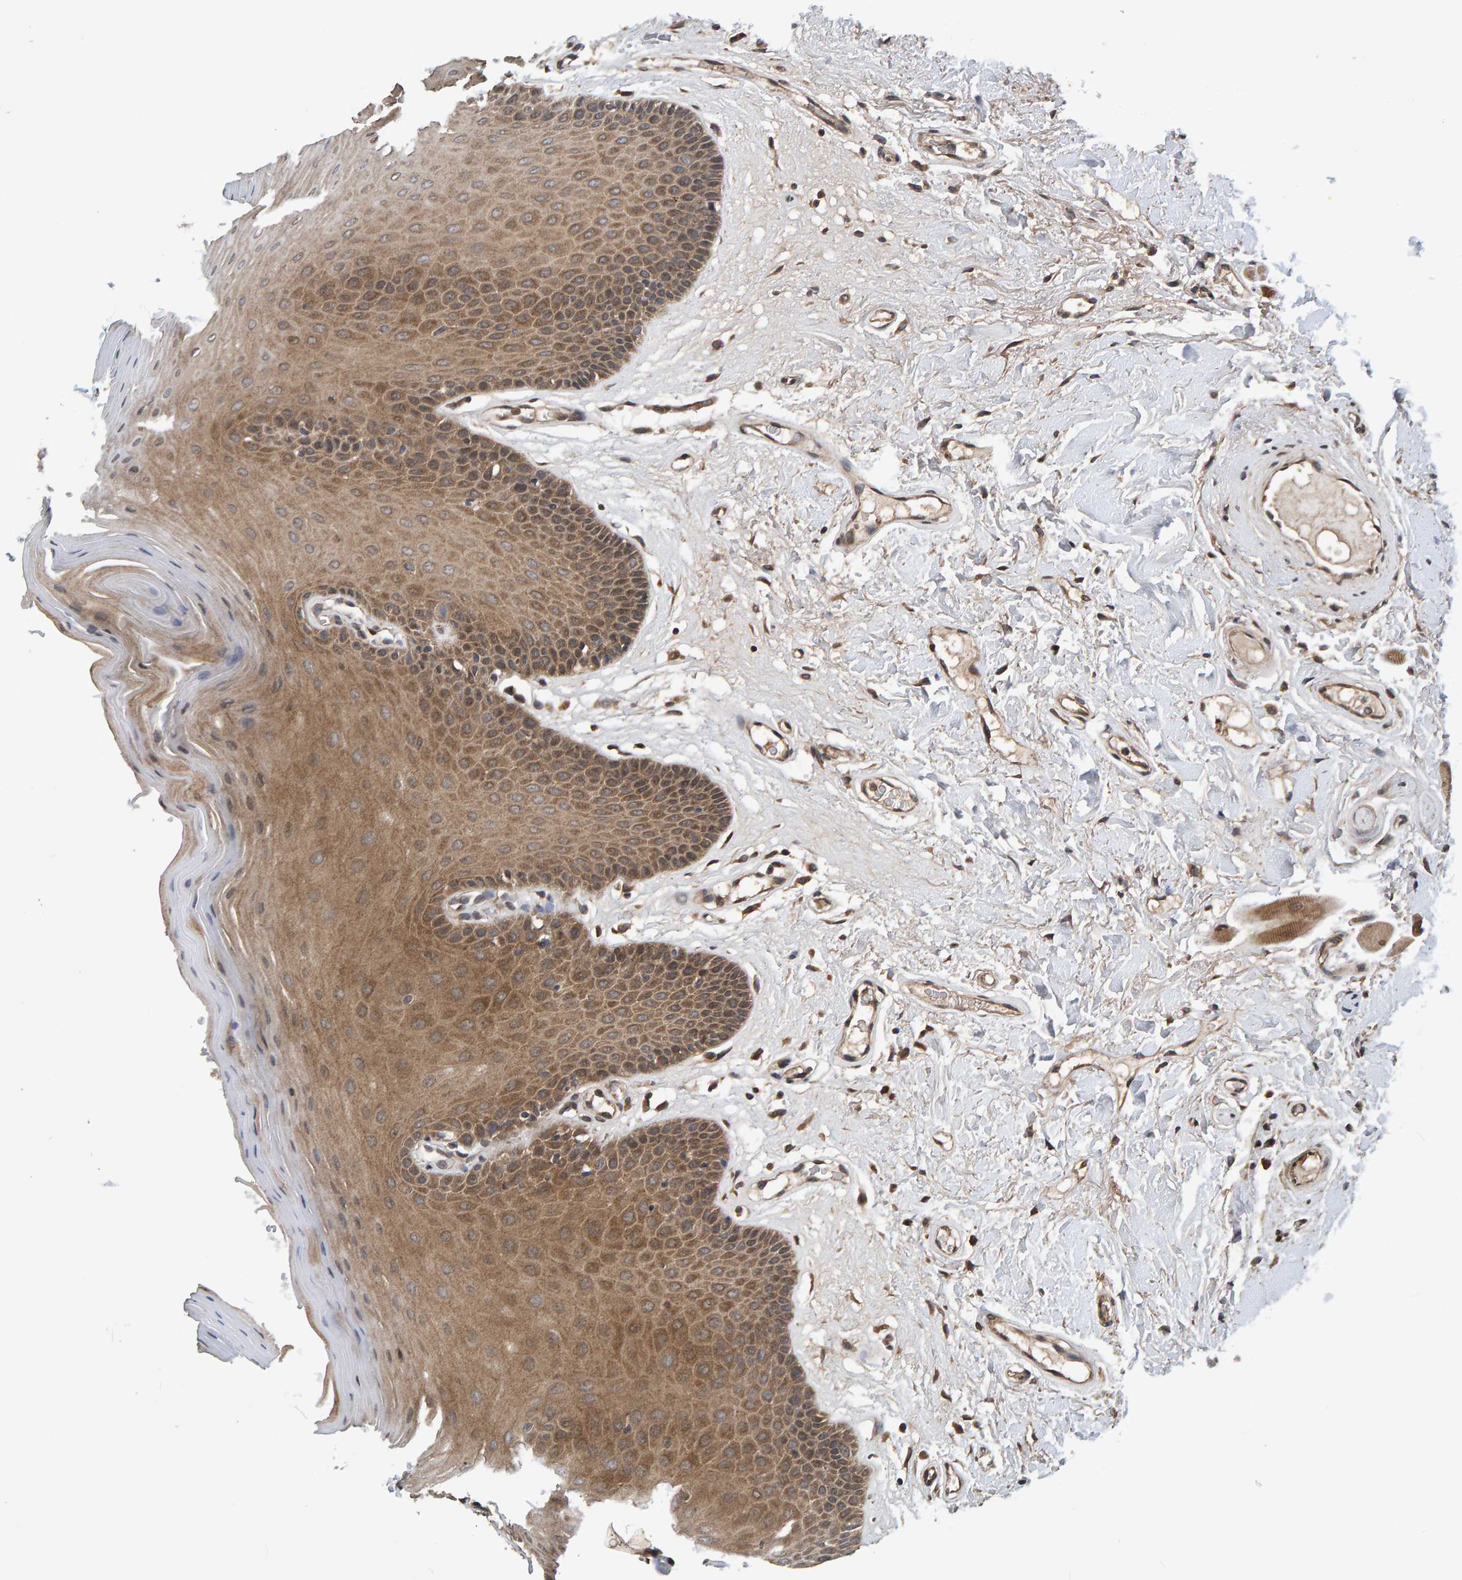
{"staining": {"intensity": "moderate", "quantity": ">75%", "location": "cytoplasmic/membranous"}, "tissue": "oral mucosa", "cell_type": "Squamous epithelial cells", "image_type": "normal", "snomed": [{"axis": "morphology", "description": "Normal tissue, NOS"}, {"axis": "morphology", "description": "Squamous cell carcinoma, NOS"}, {"axis": "topography", "description": "Skeletal muscle"}, {"axis": "topography", "description": "Adipose tissue"}, {"axis": "topography", "description": "Vascular tissue"}, {"axis": "topography", "description": "Oral tissue"}, {"axis": "topography", "description": "Peripheral nerve tissue"}, {"axis": "topography", "description": "Head-Neck"}], "caption": "This histopathology image displays IHC staining of unremarkable human oral mucosa, with medium moderate cytoplasmic/membranous staining in approximately >75% of squamous epithelial cells.", "gene": "GAB2", "patient": {"sex": "male", "age": 71}}